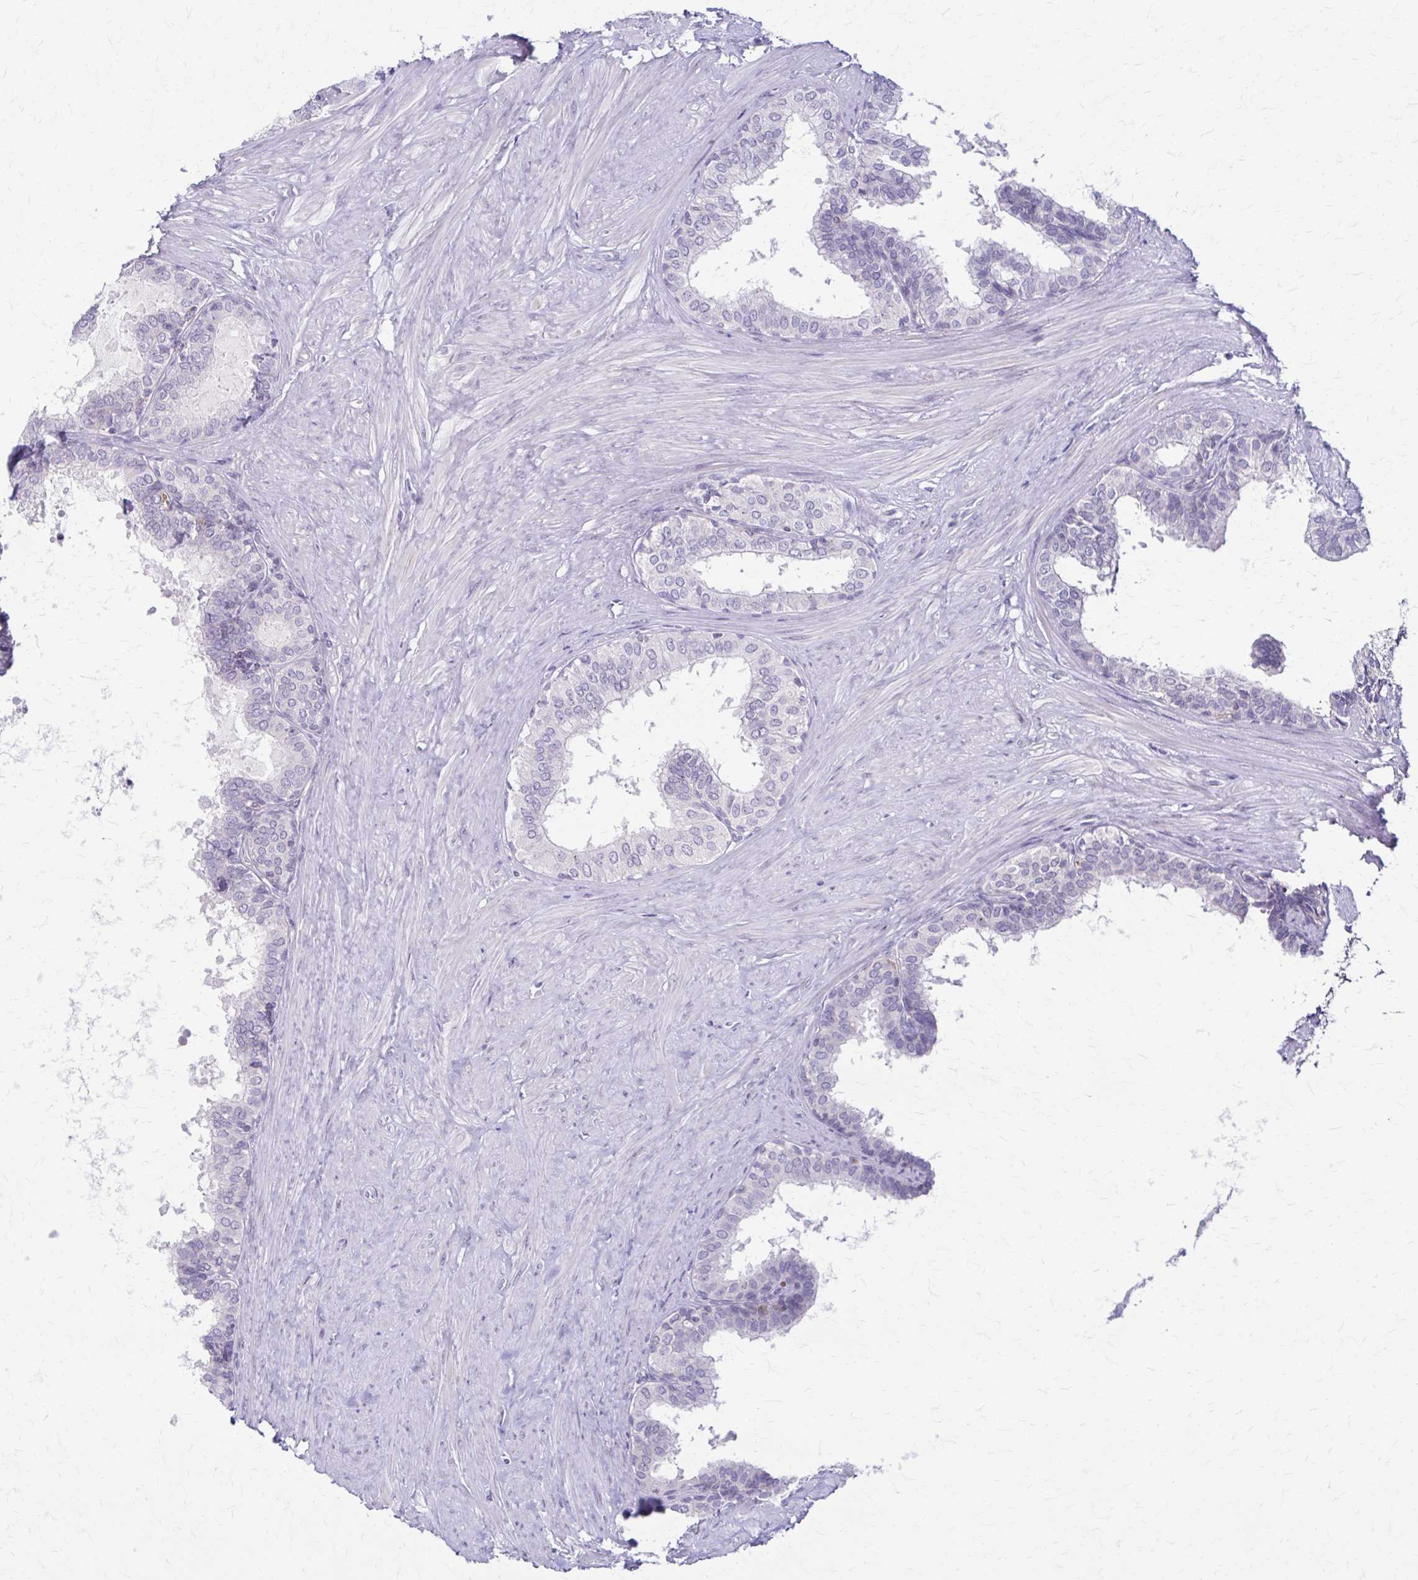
{"staining": {"intensity": "negative", "quantity": "none", "location": "none"}, "tissue": "prostate", "cell_type": "Glandular cells", "image_type": "normal", "snomed": [{"axis": "morphology", "description": "Normal tissue, NOS"}, {"axis": "topography", "description": "Prostate"}, {"axis": "topography", "description": "Peripheral nerve tissue"}], "caption": "DAB immunohistochemical staining of benign human prostate demonstrates no significant staining in glandular cells. The staining is performed using DAB brown chromogen with nuclei counter-stained in using hematoxylin.", "gene": "PIK3AP1", "patient": {"sex": "male", "age": 55}}